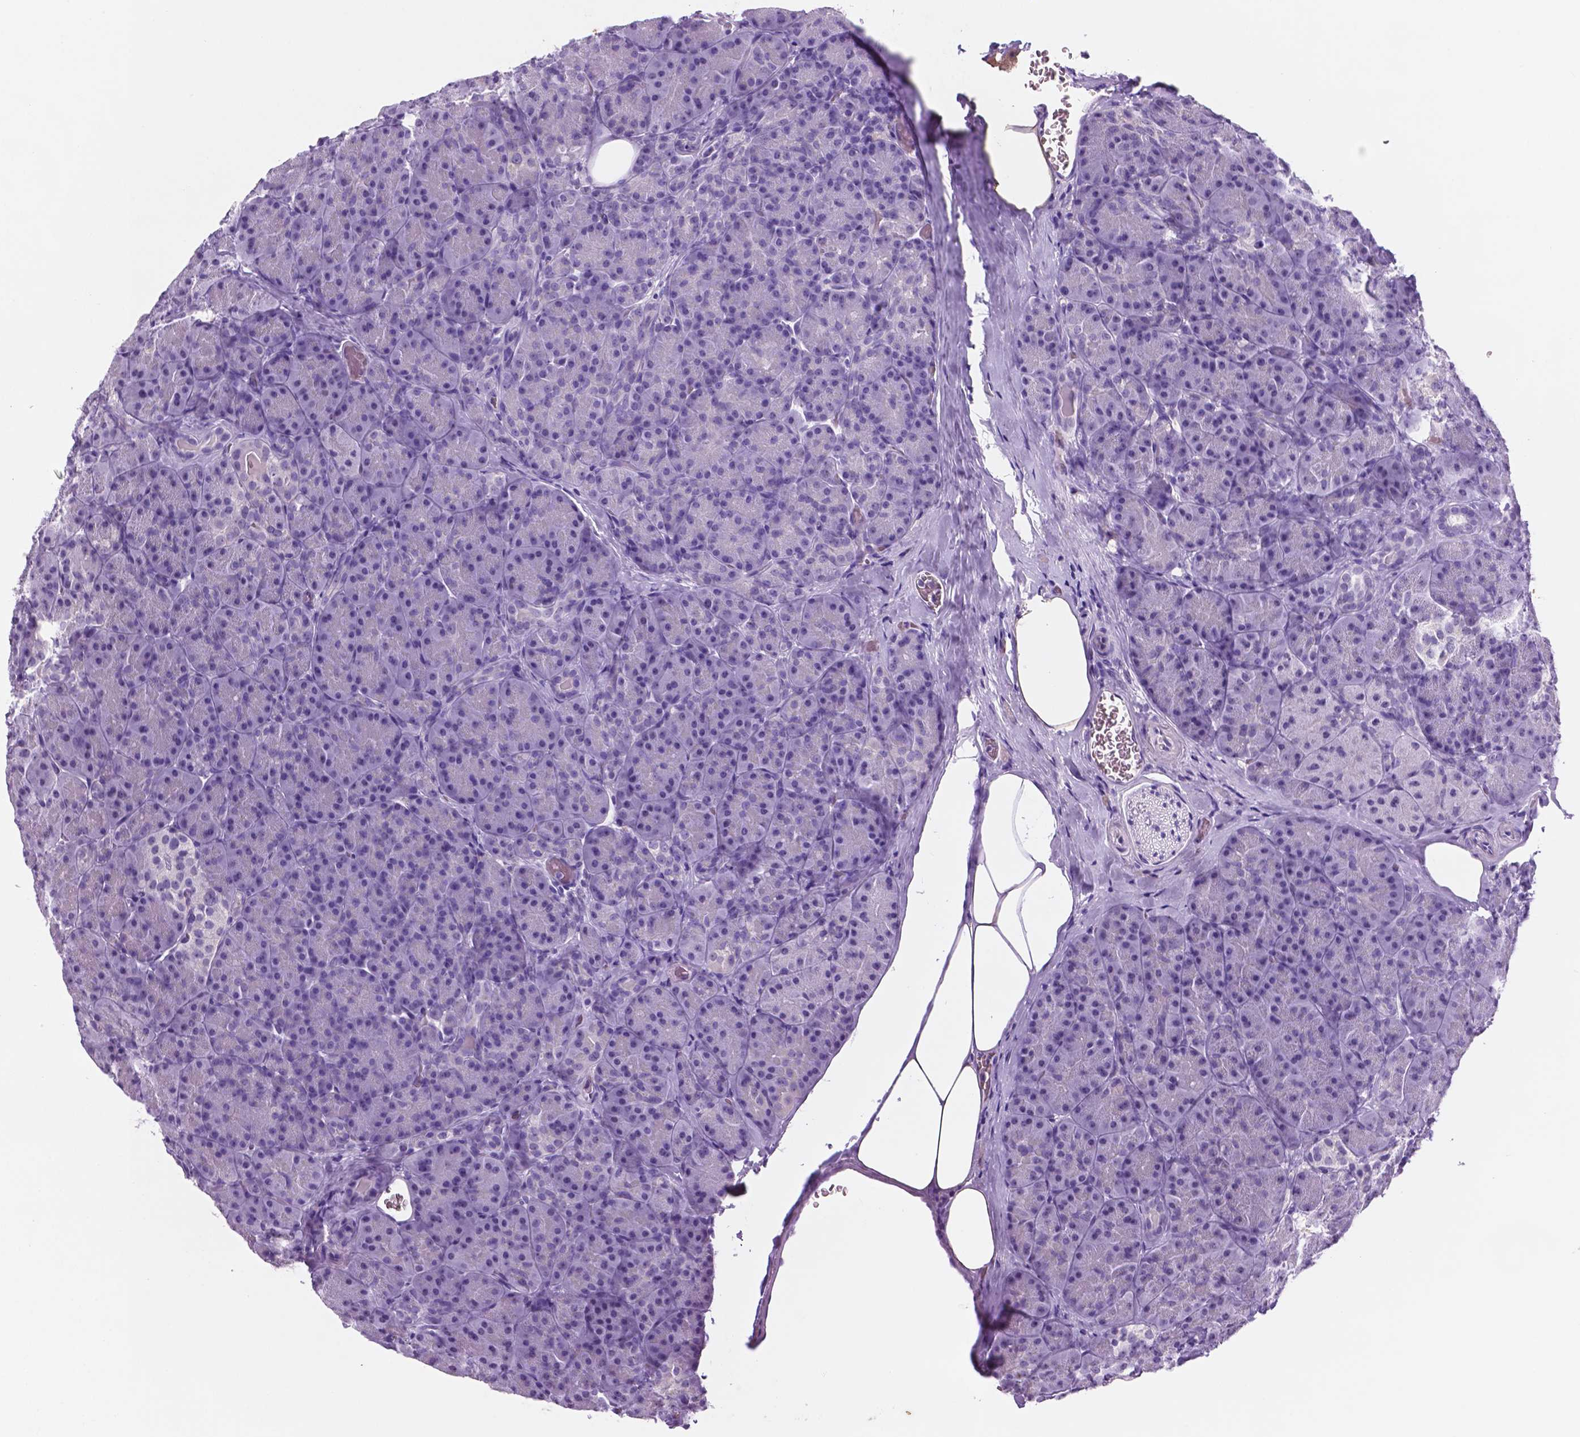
{"staining": {"intensity": "weak", "quantity": "<25%", "location": "nuclear"}, "tissue": "pancreas", "cell_type": "Exocrine glandular cells", "image_type": "normal", "snomed": [{"axis": "morphology", "description": "Normal tissue, NOS"}, {"axis": "topography", "description": "Pancreas"}], "caption": "IHC of normal human pancreas reveals no staining in exocrine glandular cells. (IHC, brightfield microscopy, high magnification).", "gene": "C18orf21", "patient": {"sex": "male", "age": 57}}